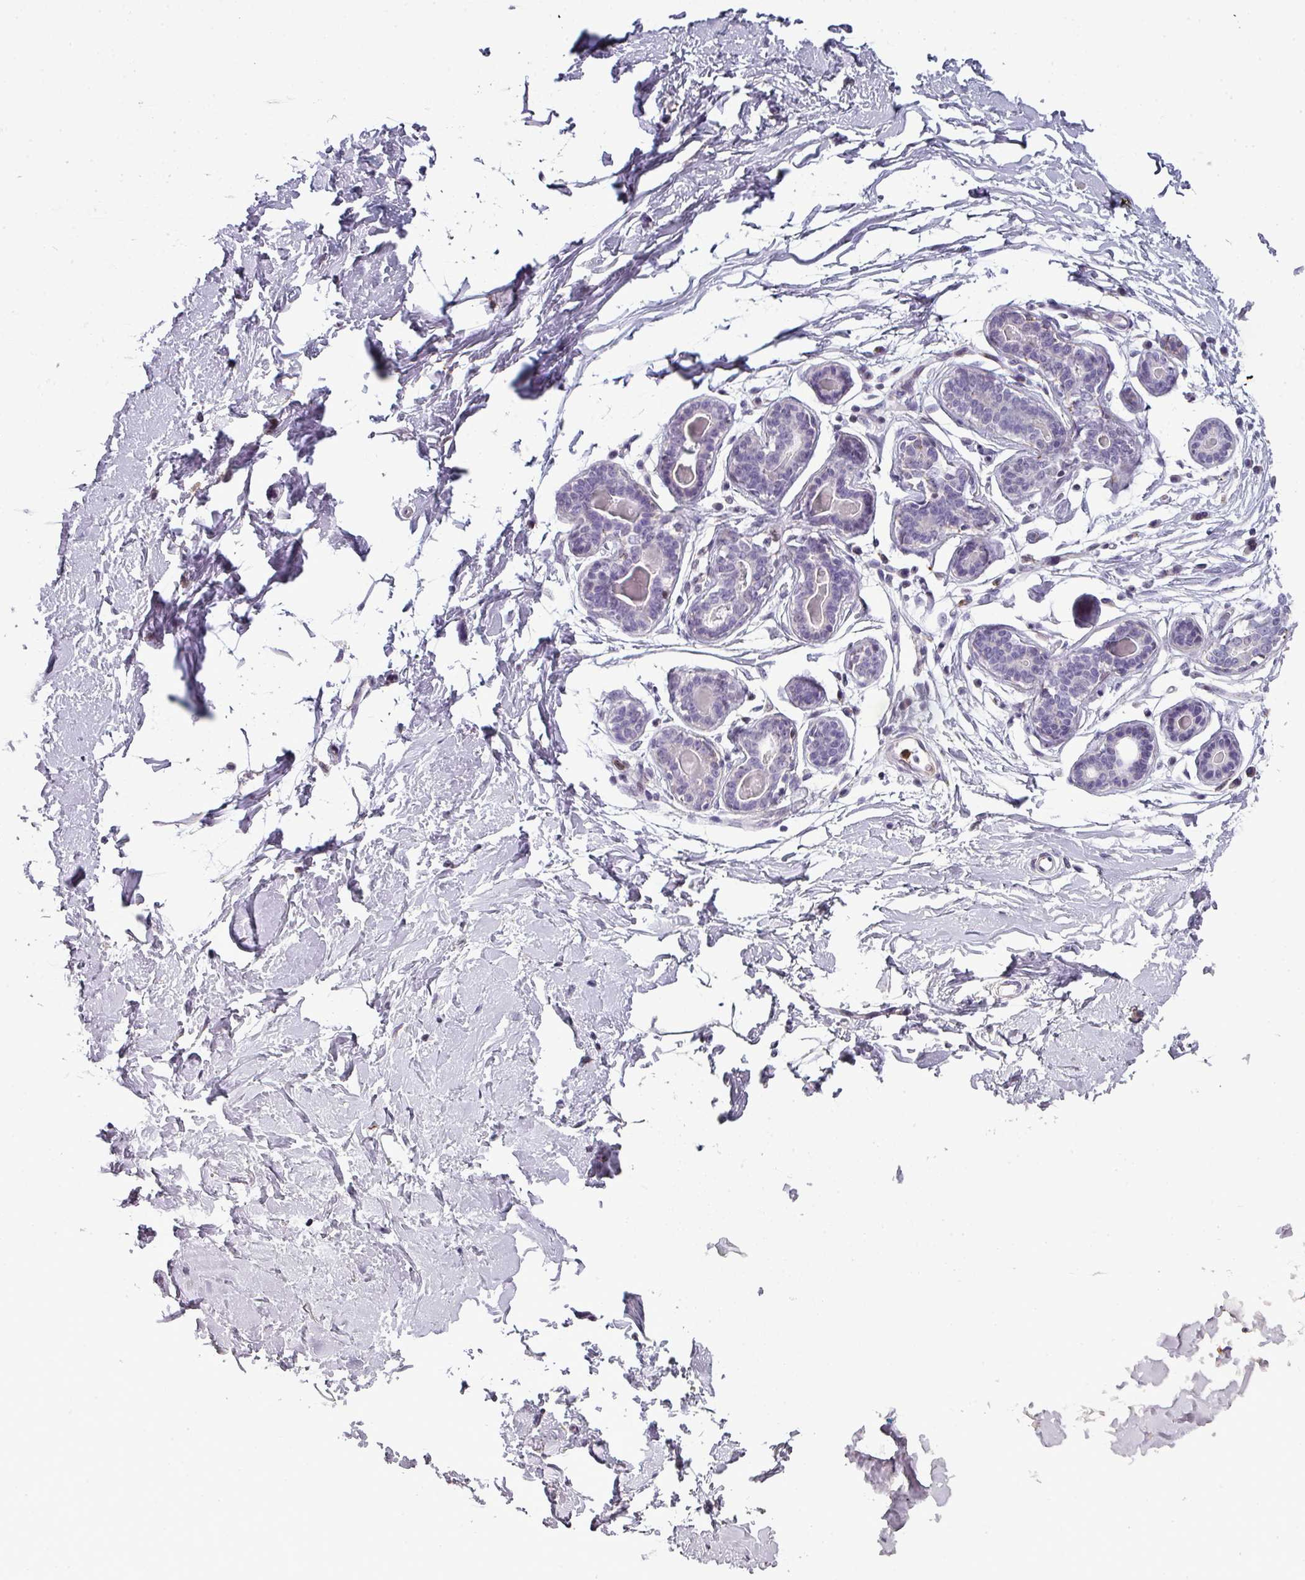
{"staining": {"intensity": "negative", "quantity": "none", "location": "none"}, "tissue": "breast", "cell_type": "Adipocytes", "image_type": "normal", "snomed": [{"axis": "morphology", "description": "Normal tissue, NOS"}, {"axis": "topography", "description": "Breast"}], "caption": "IHC micrograph of unremarkable human breast stained for a protein (brown), which displays no positivity in adipocytes.", "gene": "TMEFF1", "patient": {"sex": "female", "age": 23}}